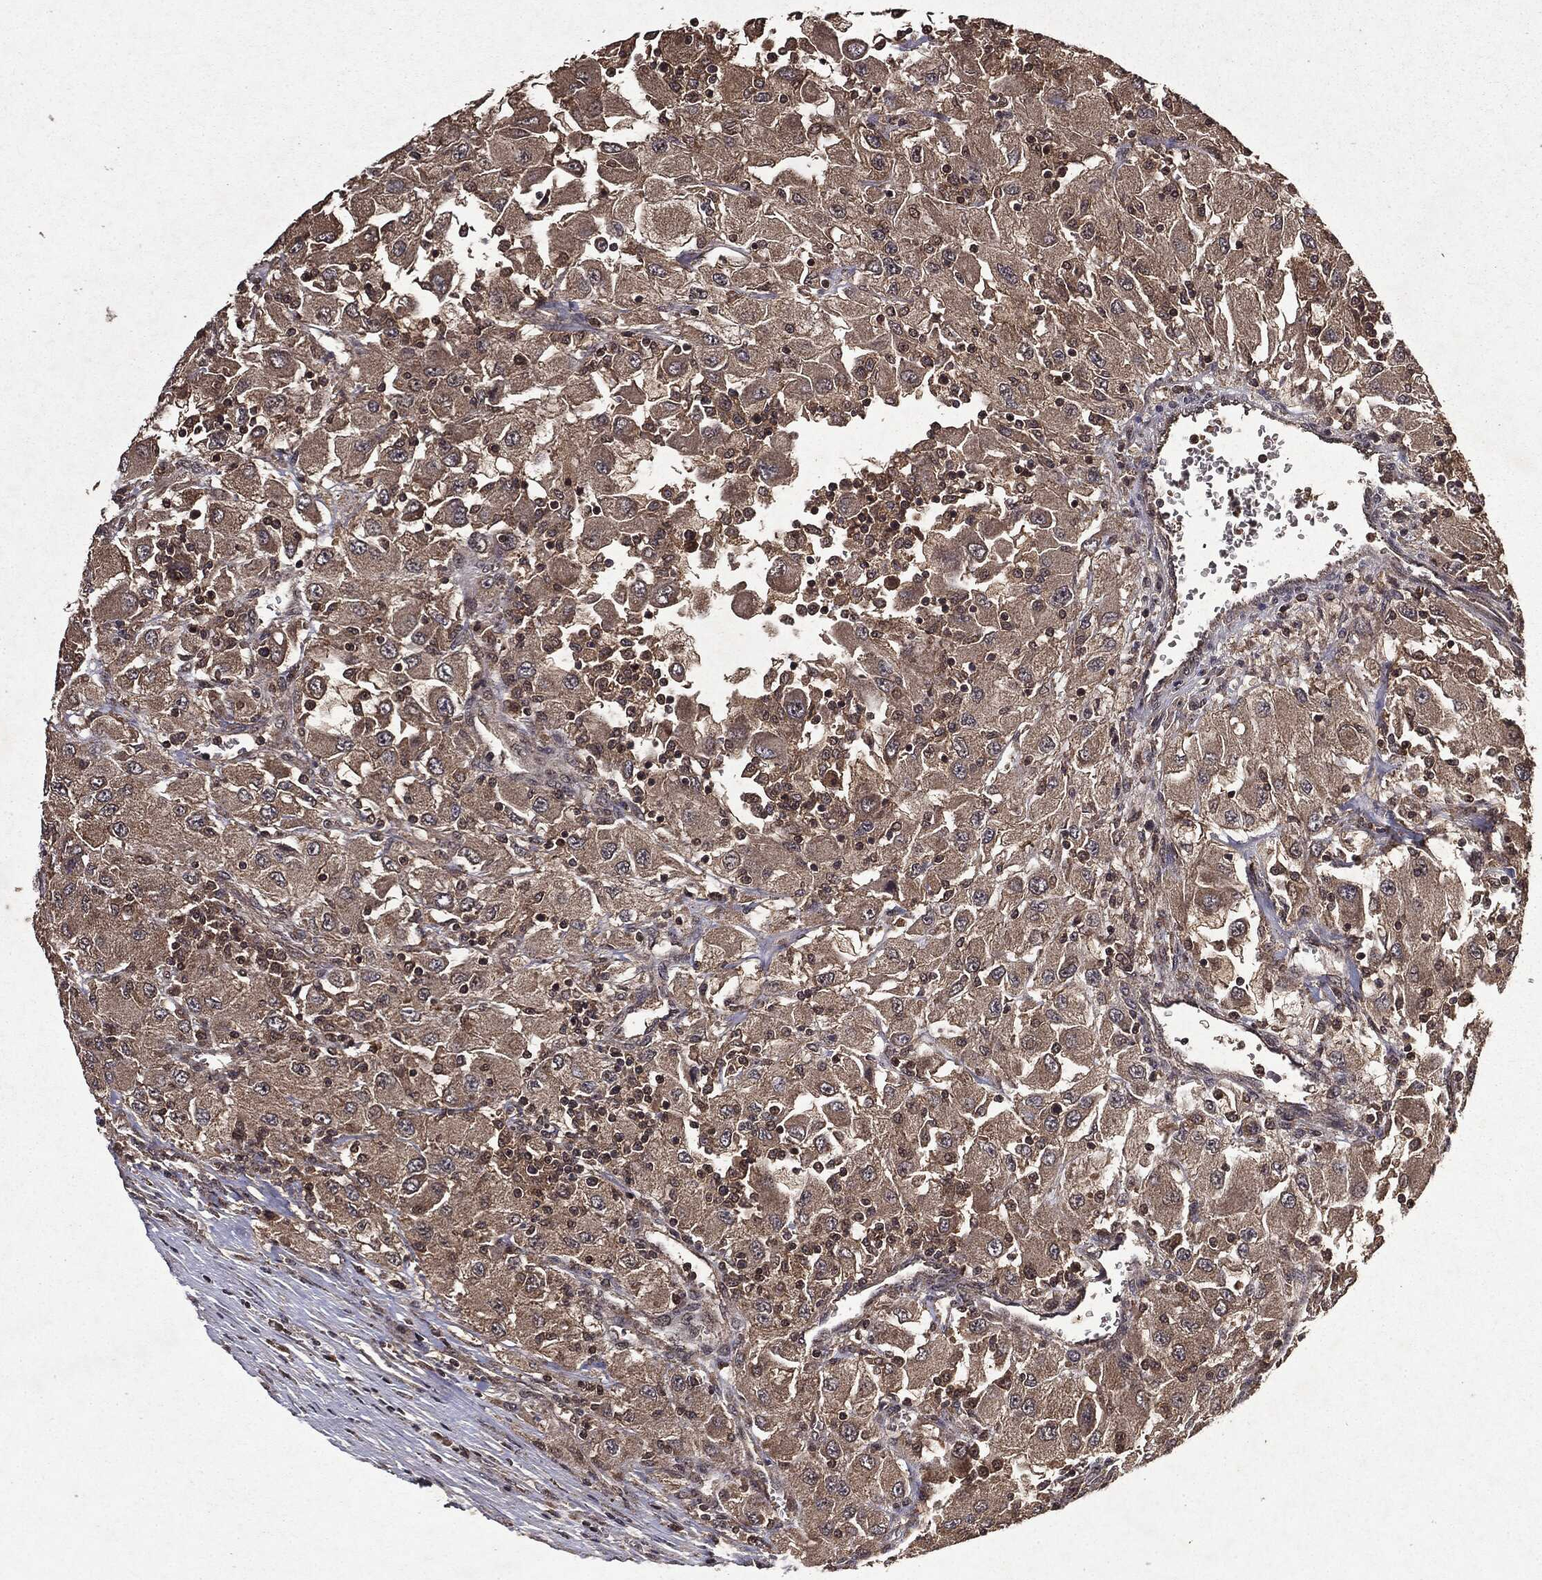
{"staining": {"intensity": "weak", "quantity": "25%-75%", "location": "cytoplasmic/membranous"}, "tissue": "renal cancer", "cell_type": "Tumor cells", "image_type": "cancer", "snomed": [{"axis": "morphology", "description": "Adenocarcinoma, NOS"}, {"axis": "topography", "description": "Kidney"}], "caption": "High-magnification brightfield microscopy of renal adenocarcinoma stained with DAB (brown) and counterstained with hematoxylin (blue). tumor cells exhibit weak cytoplasmic/membranous expression is identified in approximately25%-75% of cells.", "gene": "MTOR", "patient": {"sex": "female", "age": 67}}